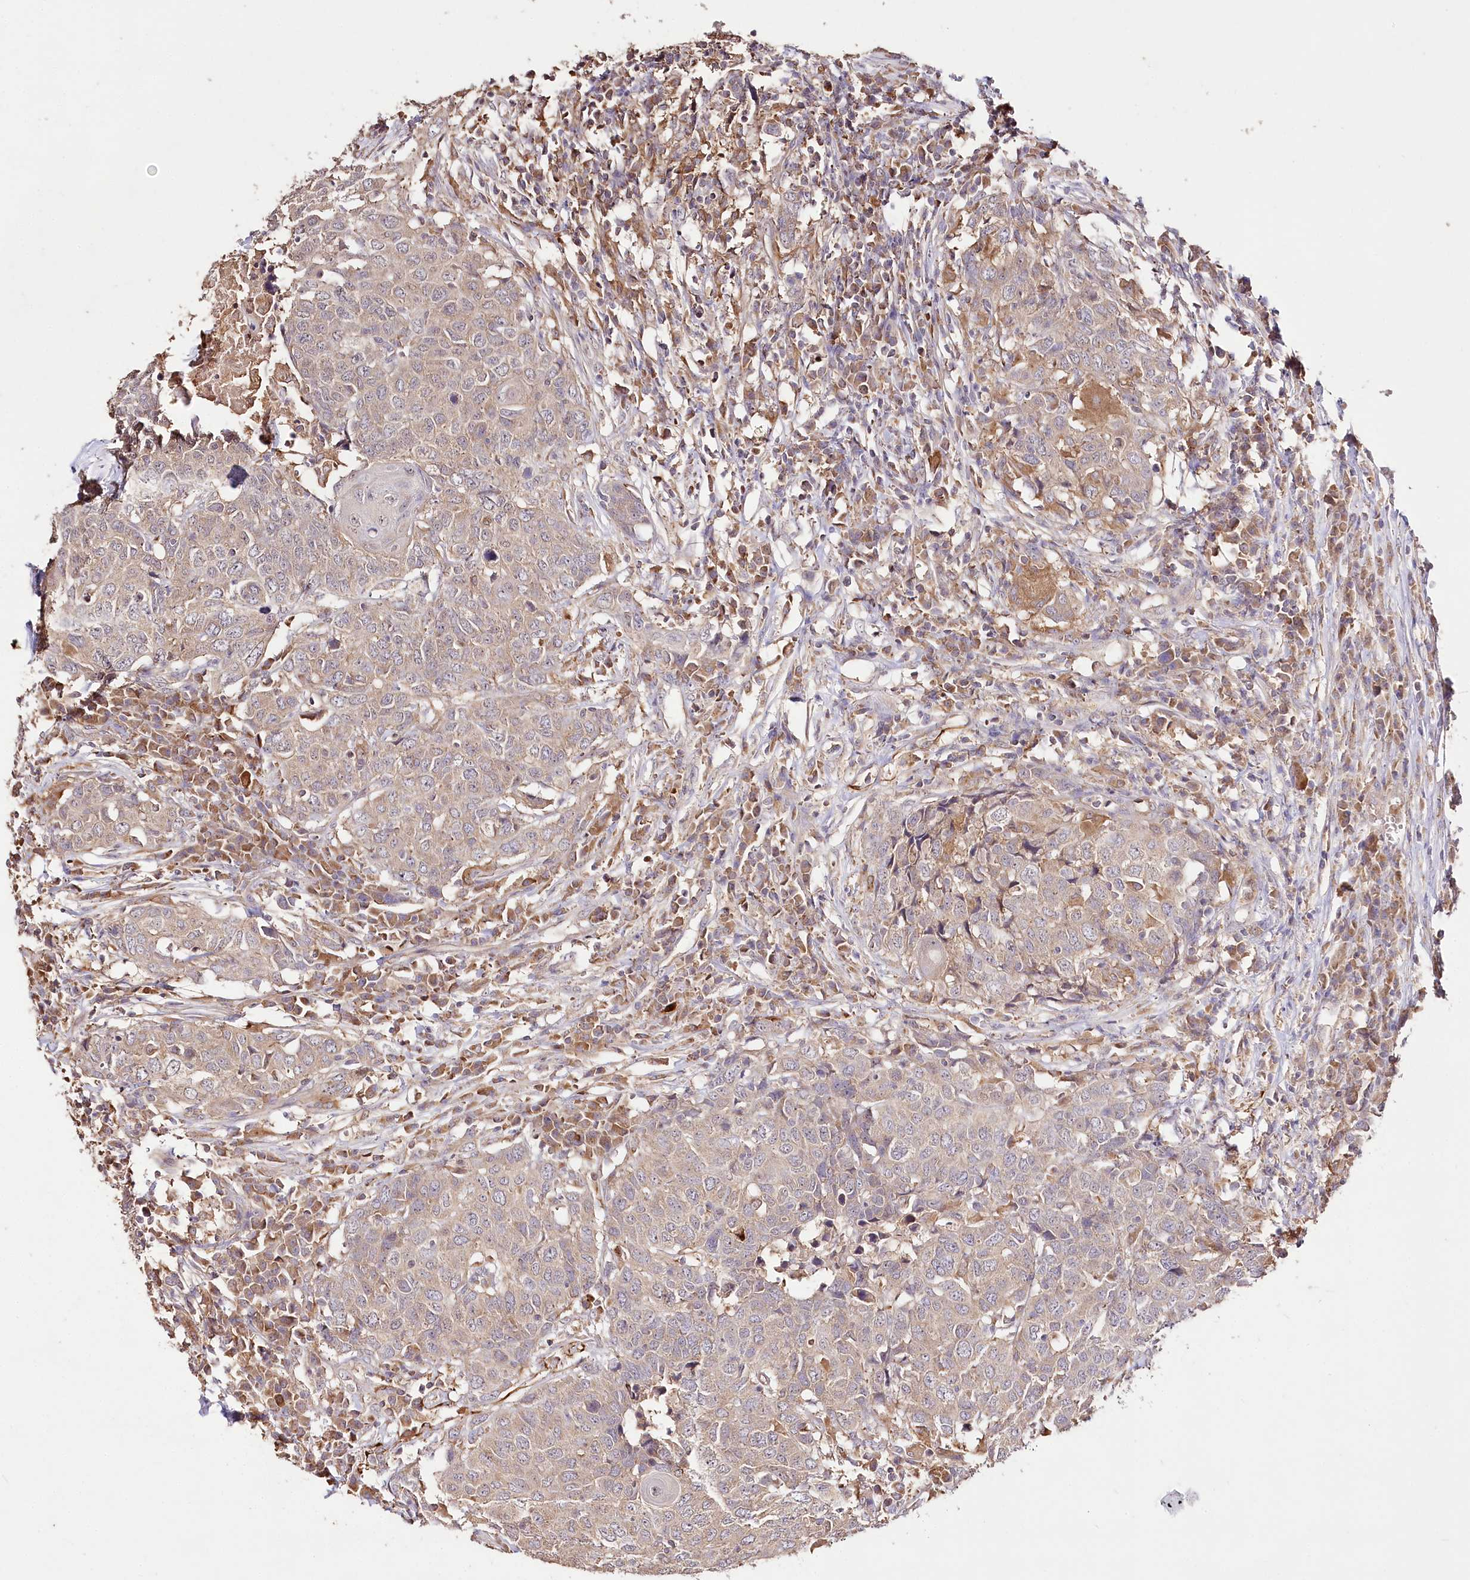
{"staining": {"intensity": "weak", "quantity": "25%-75%", "location": "cytoplasmic/membranous"}, "tissue": "head and neck cancer", "cell_type": "Tumor cells", "image_type": "cancer", "snomed": [{"axis": "morphology", "description": "Squamous cell carcinoma, NOS"}, {"axis": "topography", "description": "Head-Neck"}], "caption": "Protein staining shows weak cytoplasmic/membranous positivity in about 25%-75% of tumor cells in squamous cell carcinoma (head and neck).", "gene": "DMXL1", "patient": {"sex": "male", "age": 66}}